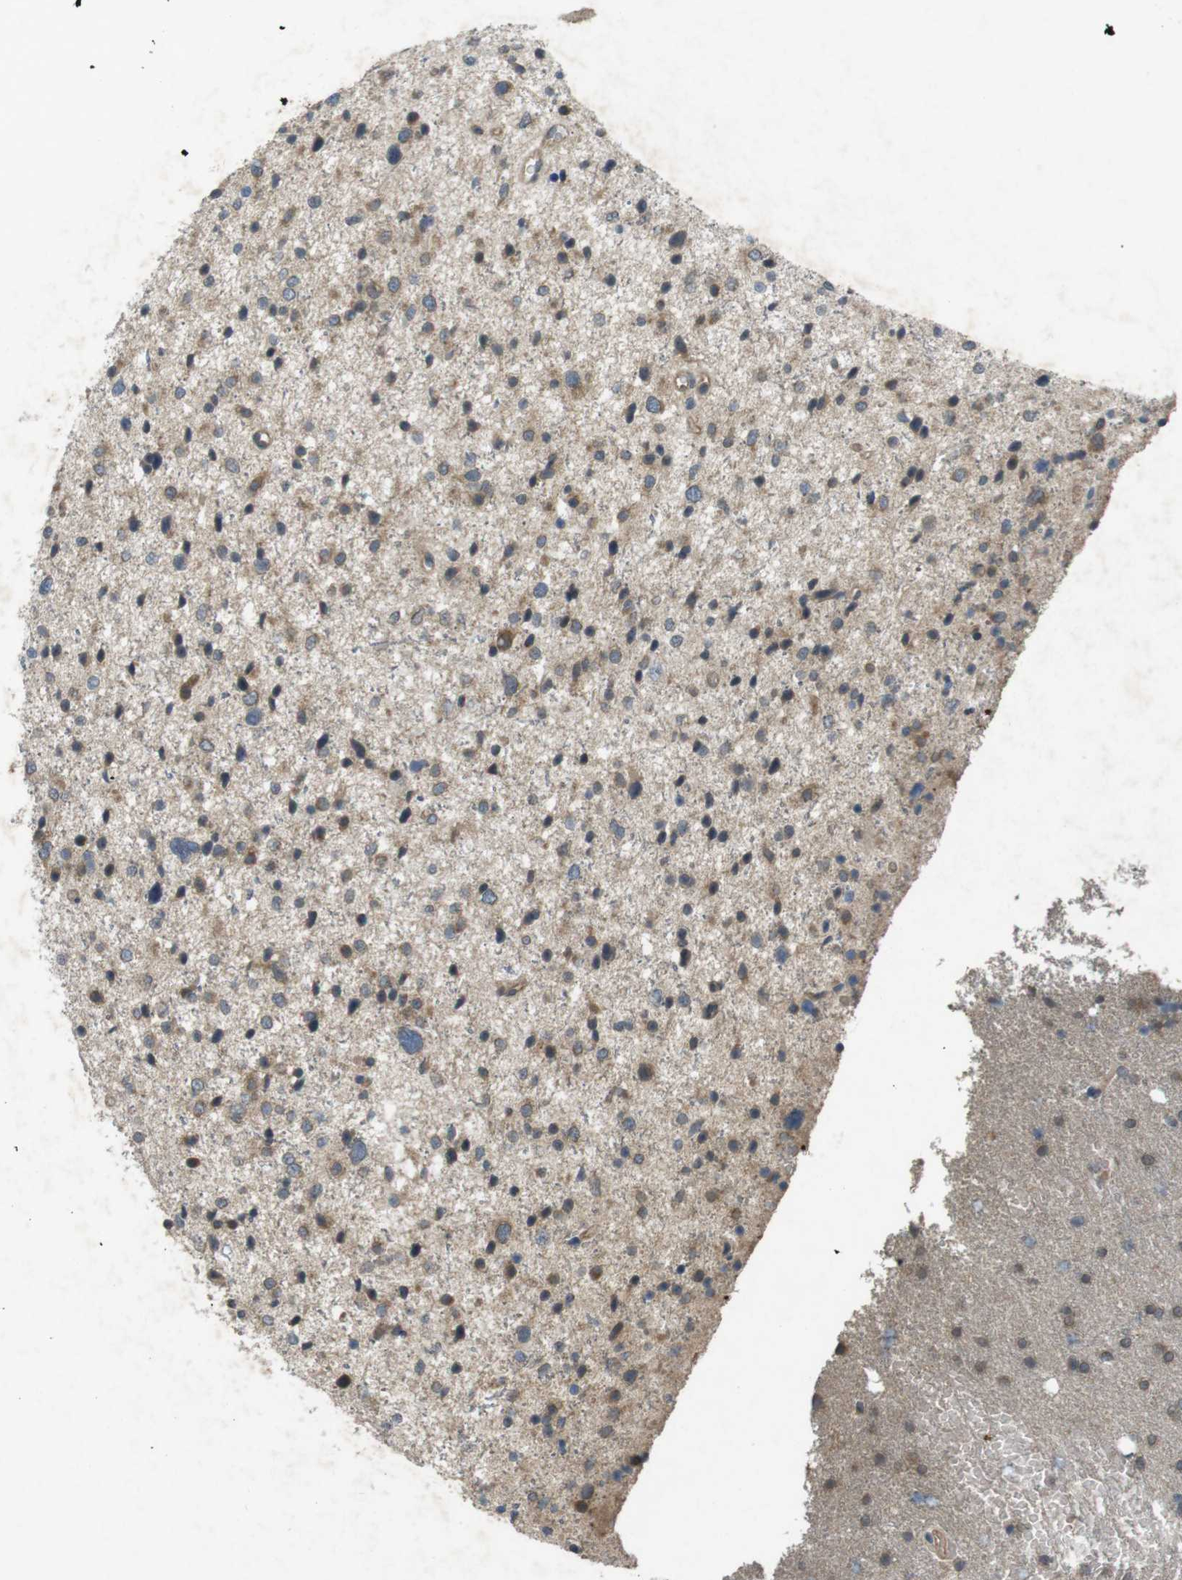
{"staining": {"intensity": "moderate", "quantity": "25%-75%", "location": "cytoplasmic/membranous"}, "tissue": "glioma", "cell_type": "Tumor cells", "image_type": "cancer", "snomed": [{"axis": "morphology", "description": "Glioma, malignant, Low grade"}, {"axis": "topography", "description": "Brain"}], "caption": "Glioma stained with immunohistochemistry (IHC) demonstrates moderate cytoplasmic/membranous staining in about 25%-75% of tumor cells.", "gene": "SUGT1", "patient": {"sex": "female", "age": 37}}